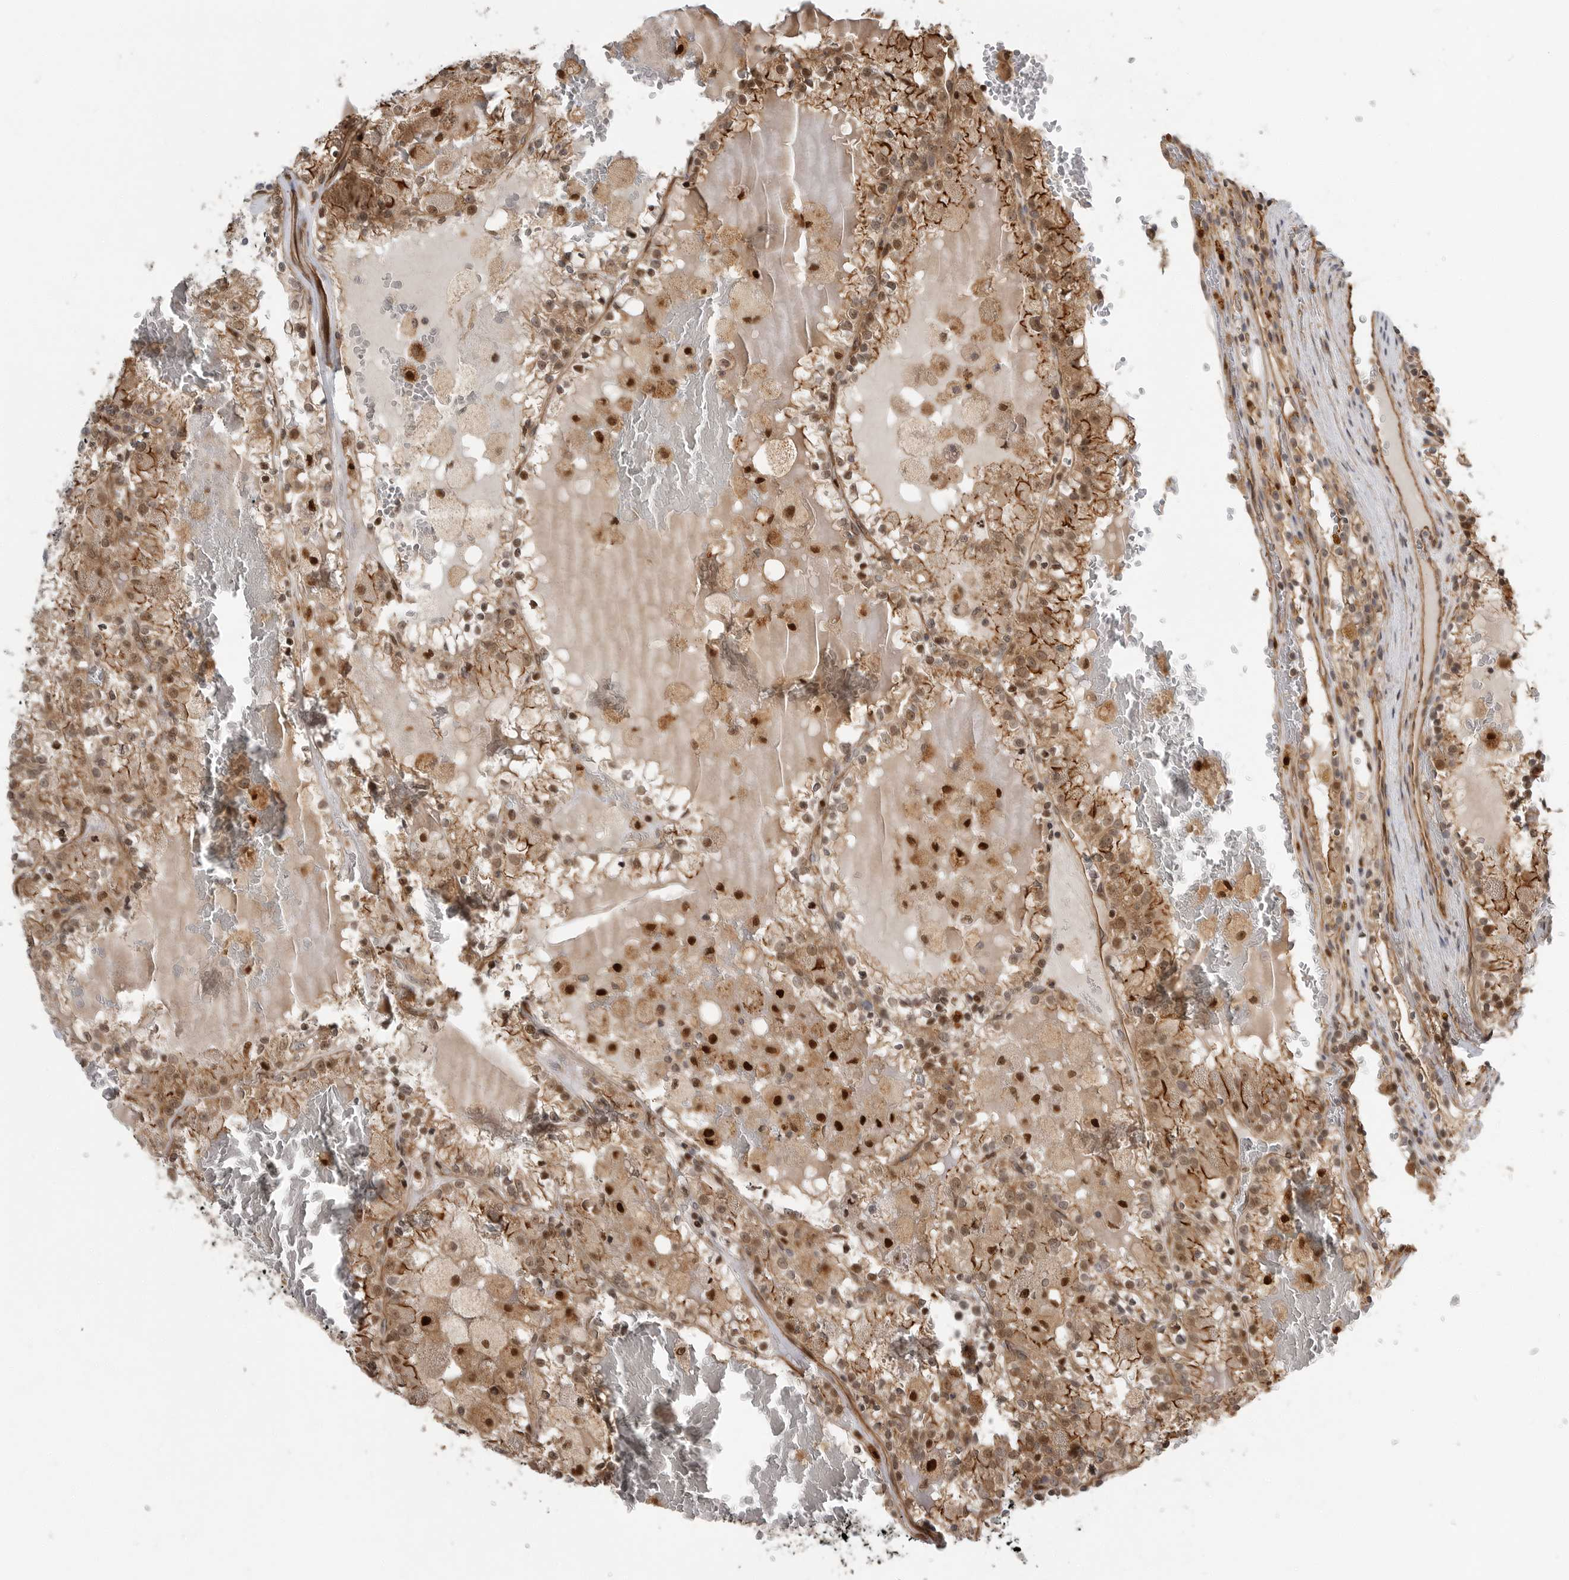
{"staining": {"intensity": "moderate", "quantity": ">75%", "location": "cytoplasmic/membranous,nuclear"}, "tissue": "renal cancer", "cell_type": "Tumor cells", "image_type": "cancer", "snomed": [{"axis": "morphology", "description": "Adenocarcinoma, NOS"}, {"axis": "topography", "description": "Kidney"}], "caption": "Protein staining of renal cancer tissue shows moderate cytoplasmic/membranous and nuclear staining in about >75% of tumor cells. The staining was performed using DAB (3,3'-diaminobenzidine) to visualize the protein expression in brown, while the nuclei were stained in blue with hematoxylin (Magnification: 20x).", "gene": "STRAP", "patient": {"sex": "female", "age": 56}}